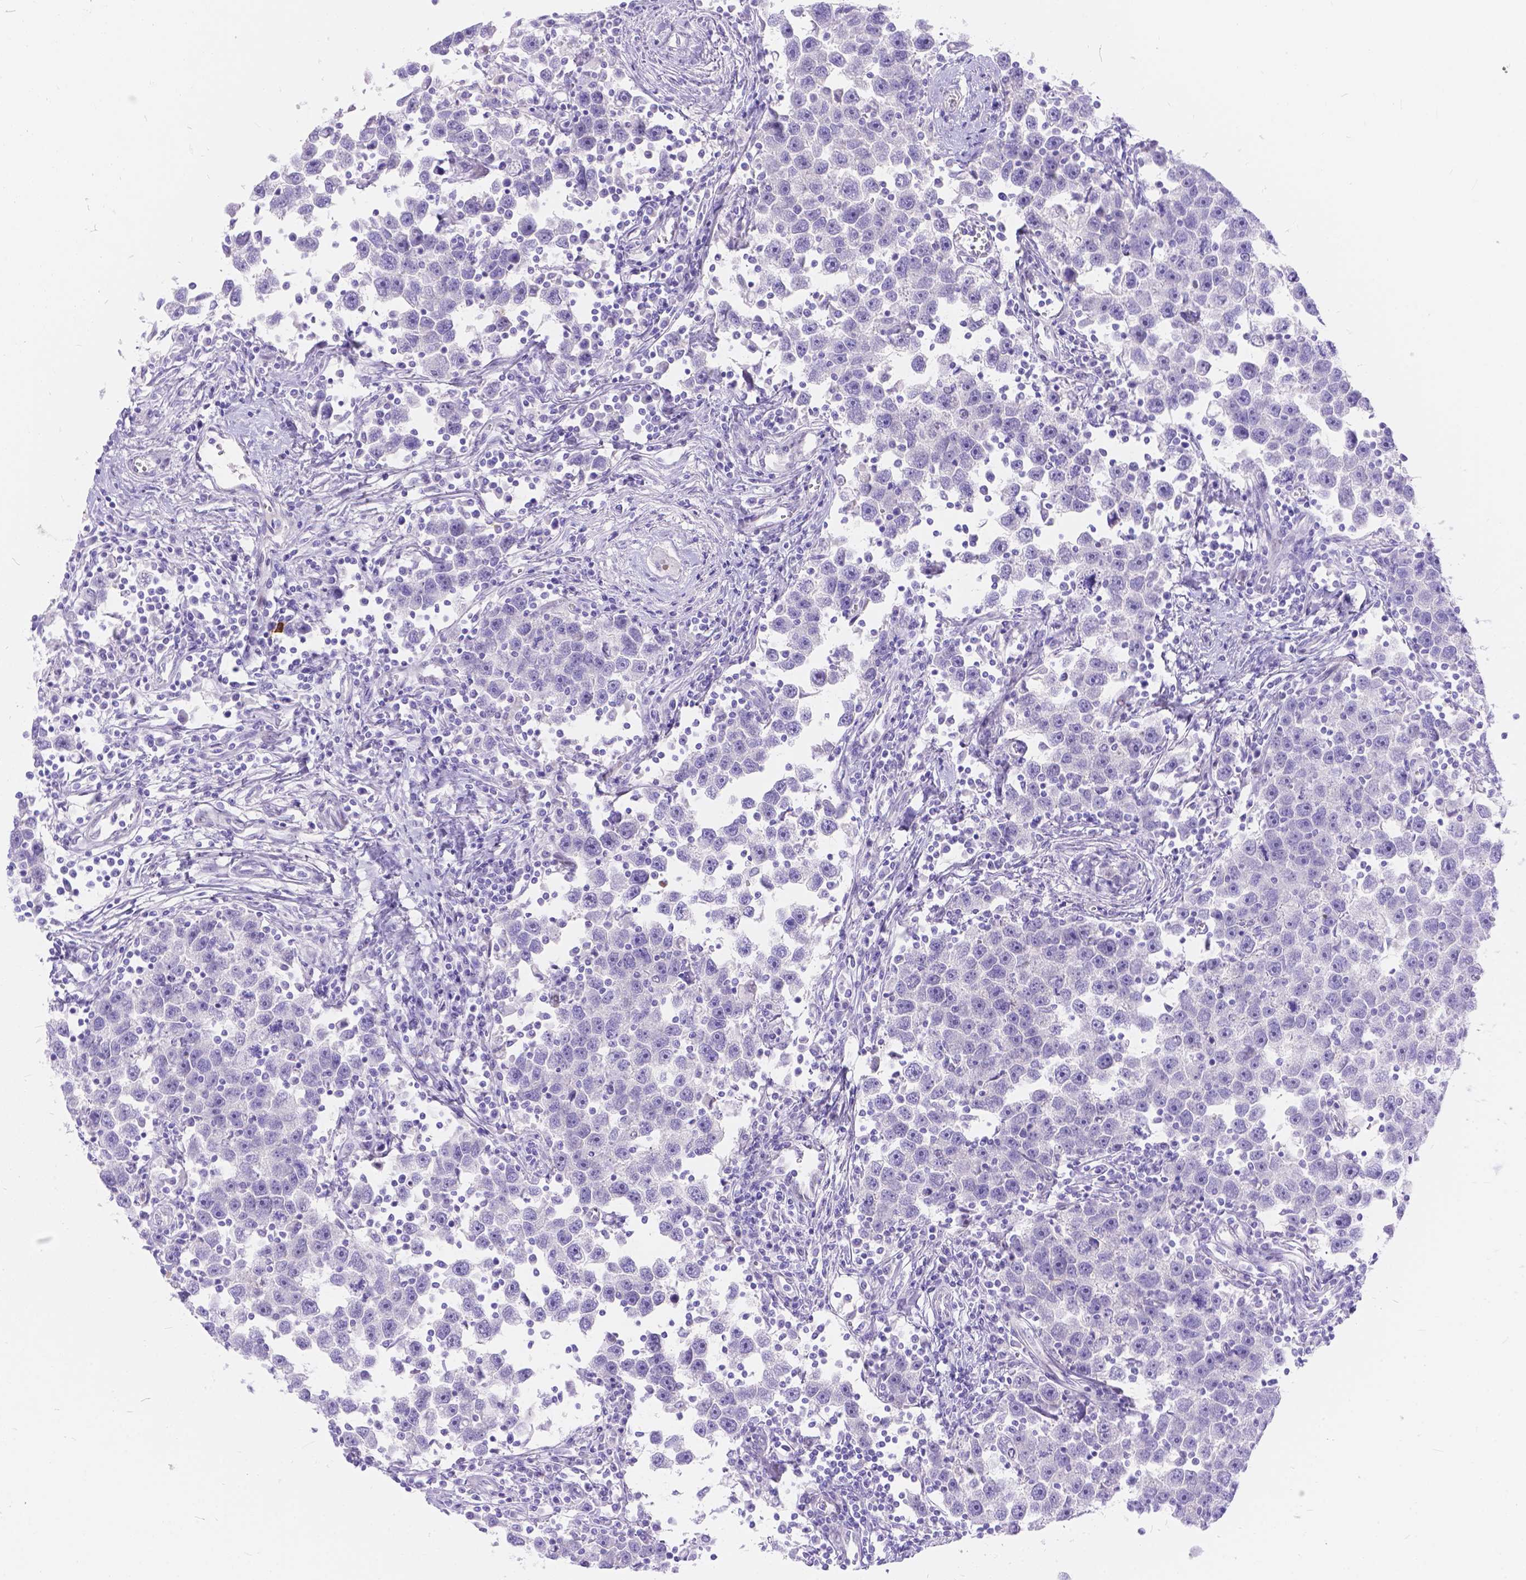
{"staining": {"intensity": "negative", "quantity": "none", "location": "none"}, "tissue": "testis cancer", "cell_type": "Tumor cells", "image_type": "cancer", "snomed": [{"axis": "morphology", "description": "Seminoma, NOS"}, {"axis": "topography", "description": "Testis"}], "caption": "Immunohistochemistry micrograph of neoplastic tissue: human testis seminoma stained with DAB displays no significant protein expression in tumor cells. Nuclei are stained in blue.", "gene": "KLHL10", "patient": {"sex": "male", "age": 30}}